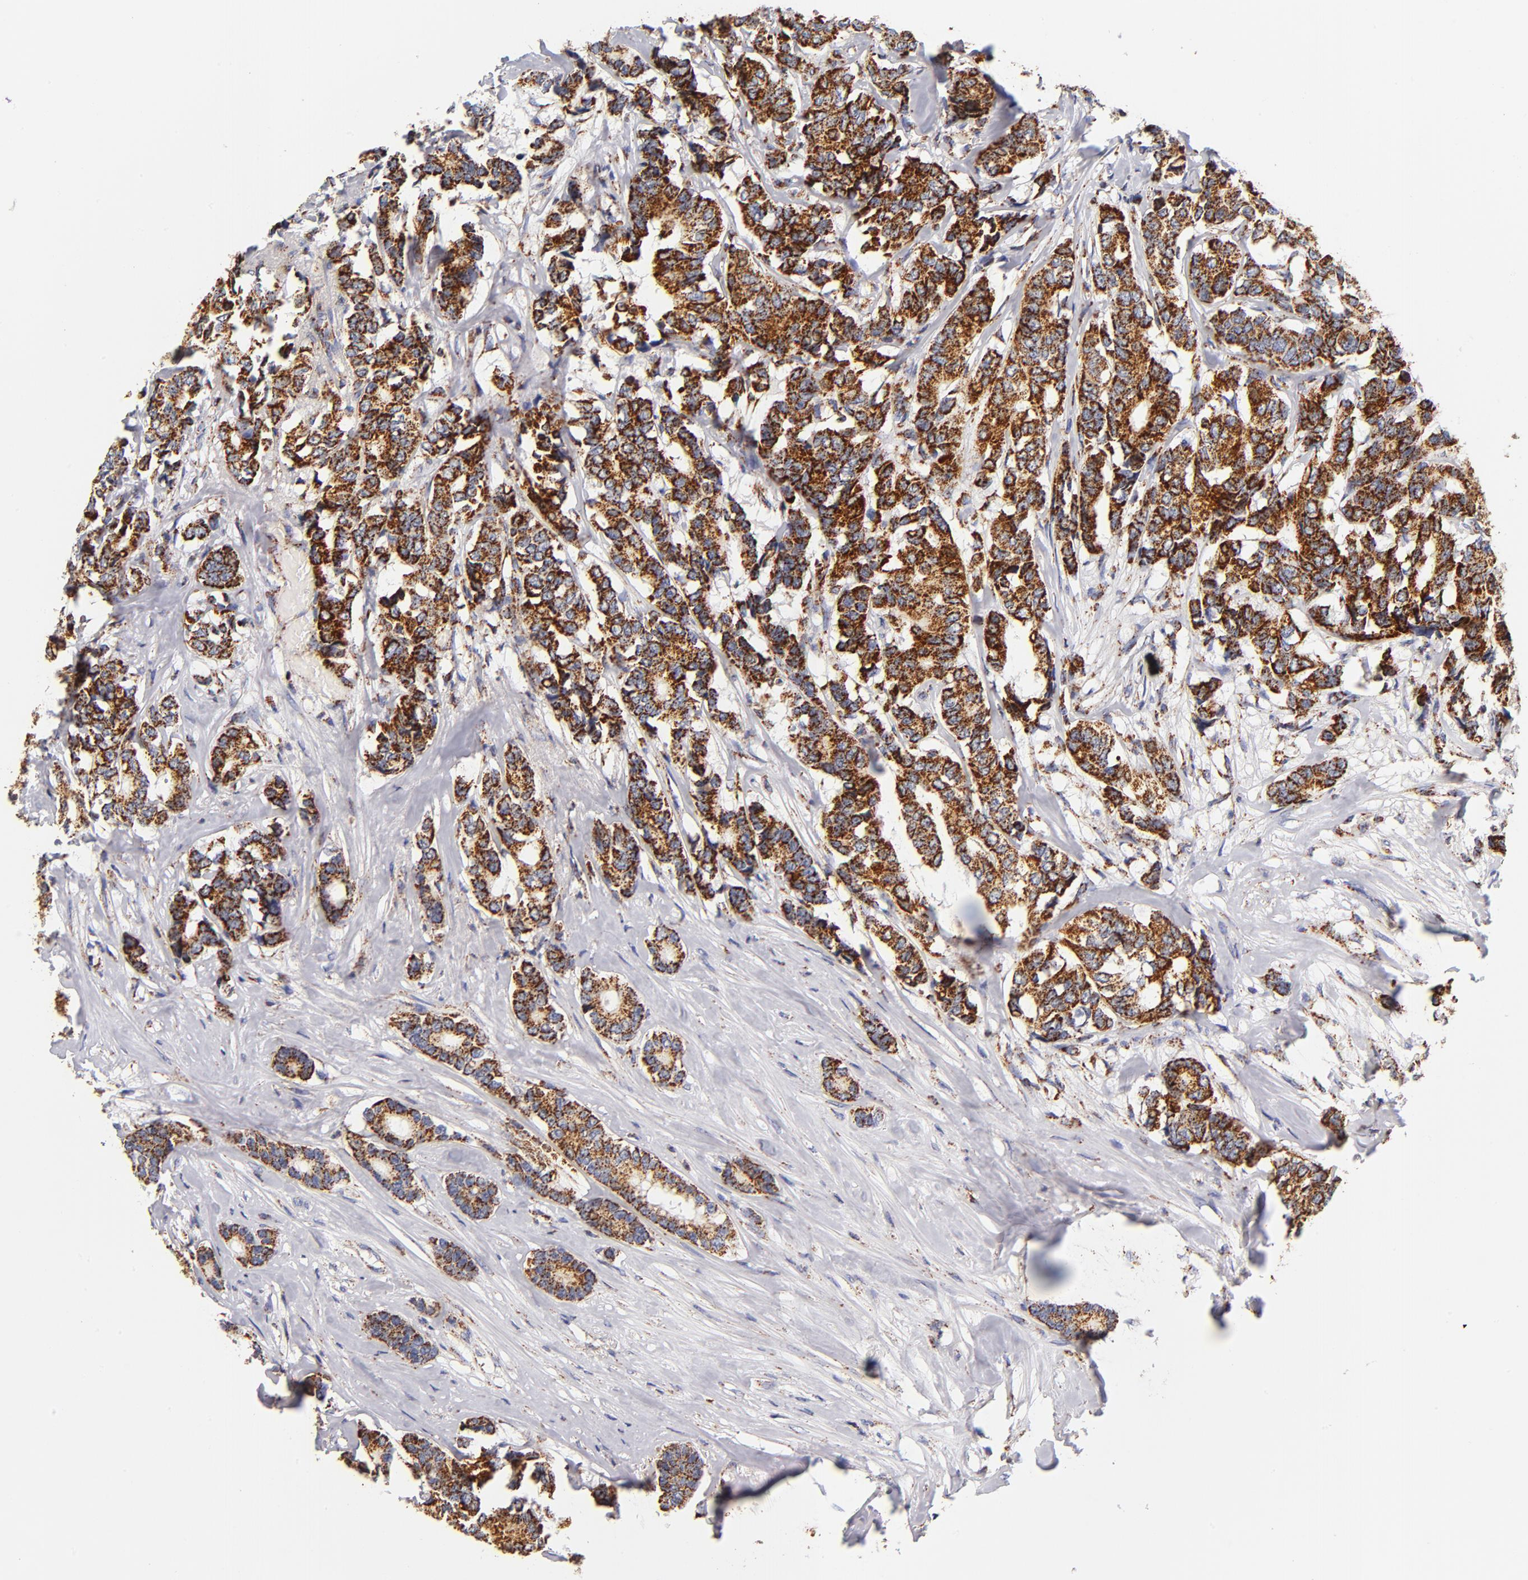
{"staining": {"intensity": "strong", "quantity": ">75%", "location": "cytoplasmic/membranous"}, "tissue": "breast cancer", "cell_type": "Tumor cells", "image_type": "cancer", "snomed": [{"axis": "morphology", "description": "Duct carcinoma"}, {"axis": "topography", "description": "Breast"}], "caption": "Immunohistochemistry (IHC) histopathology image of human invasive ductal carcinoma (breast) stained for a protein (brown), which exhibits high levels of strong cytoplasmic/membranous staining in about >75% of tumor cells.", "gene": "ECHS1", "patient": {"sex": "female", "age": 87}}